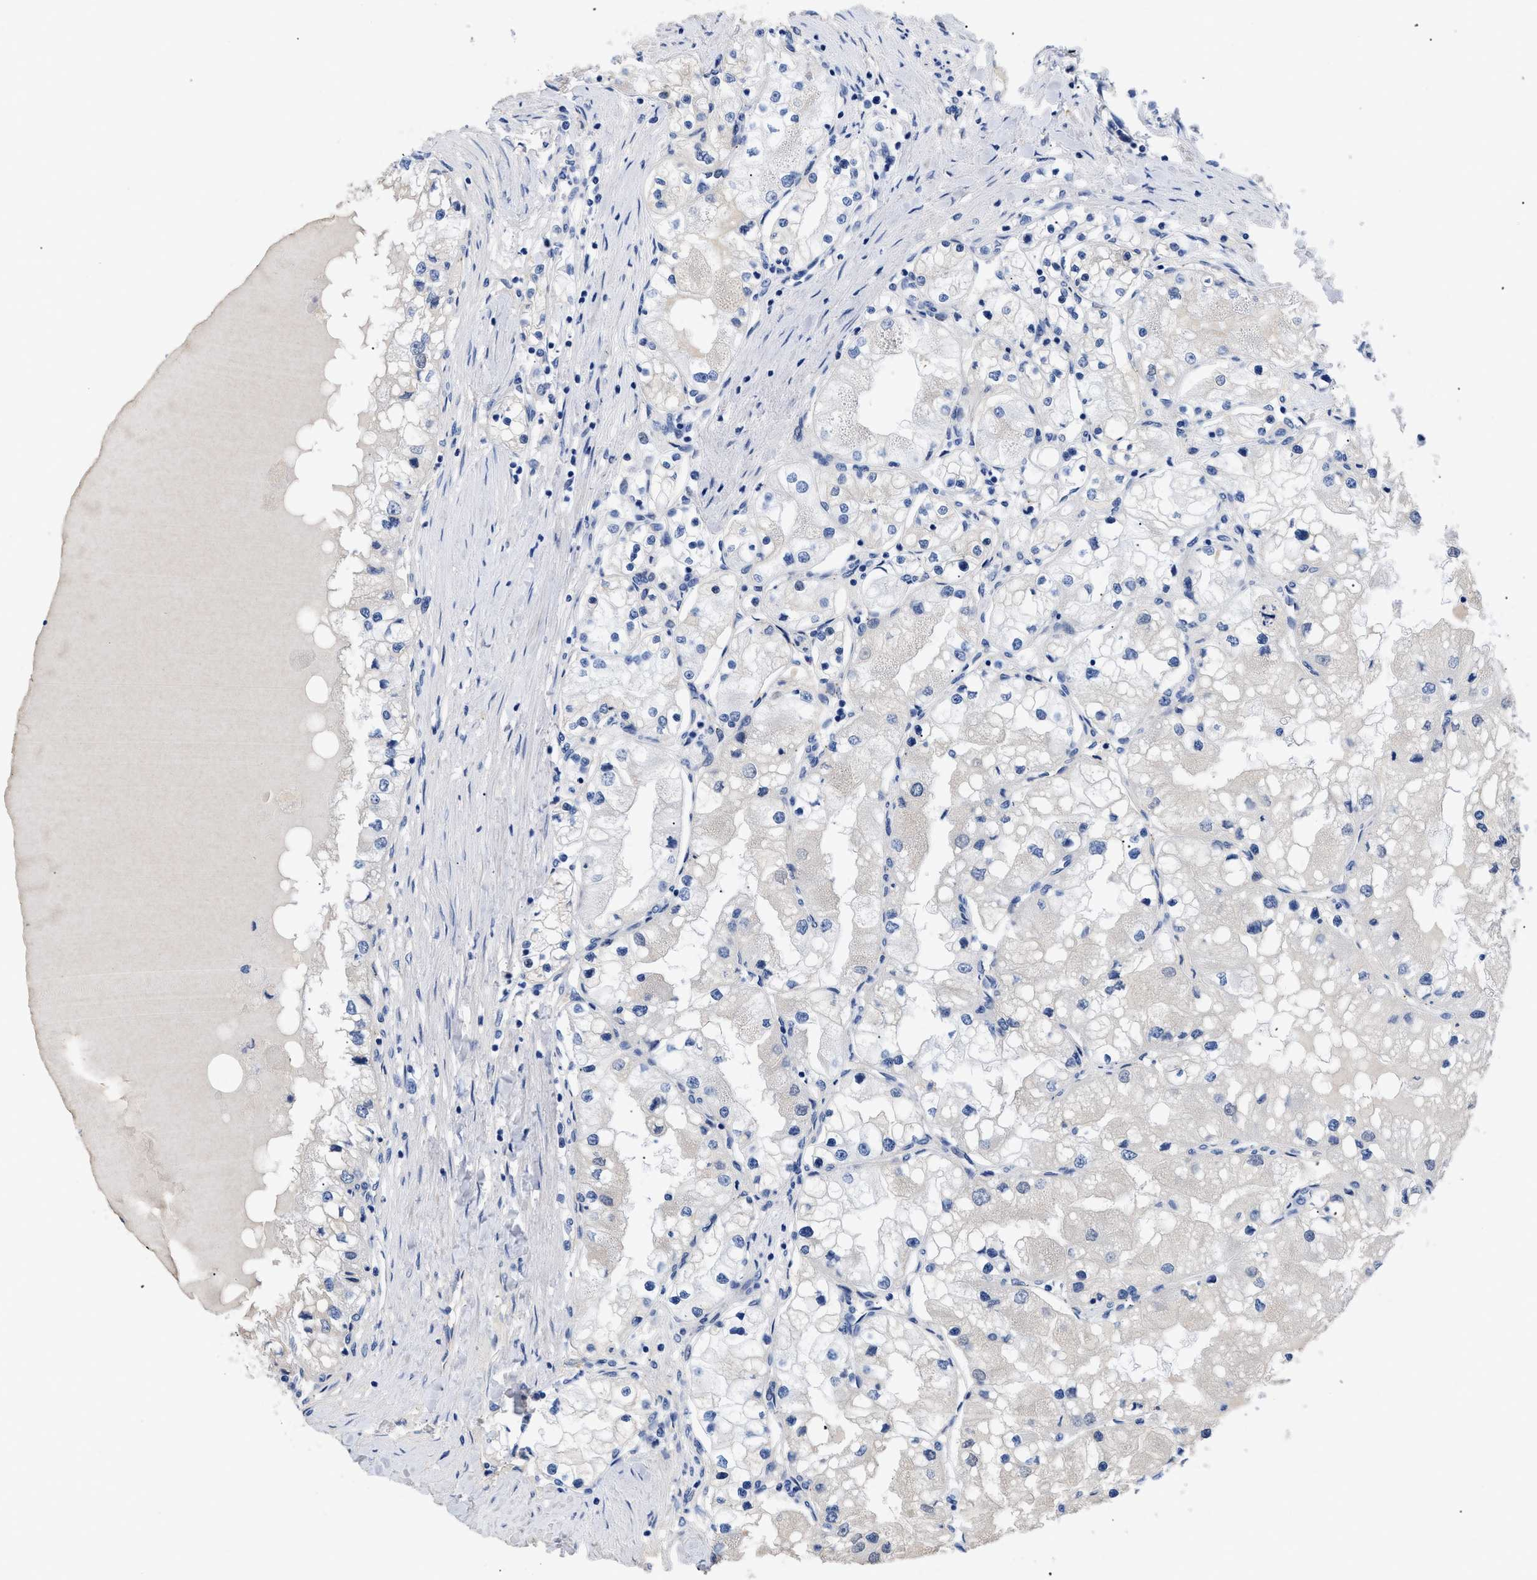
{"staining": {"intensity": "negative", "quantity": "none", "location": "none"}, "tissue": "renal cancer", "cell_type": "Tumor cells", "image_type": "cancer", "snomed": [{"axis": "morphology", "description": "Adenocarcinoma, NOS"}, {"axis": "topography", "description": "Kidney"}], "caption": "Immunohistochemistry of renal cancer (adenocarcinoma) reveals no staining in tumor cells. (DAB immunohistochemistry with hematoxylin counter stain).", "gene": "TMEM68", "patient": {"sex": "male", "age": 68}}